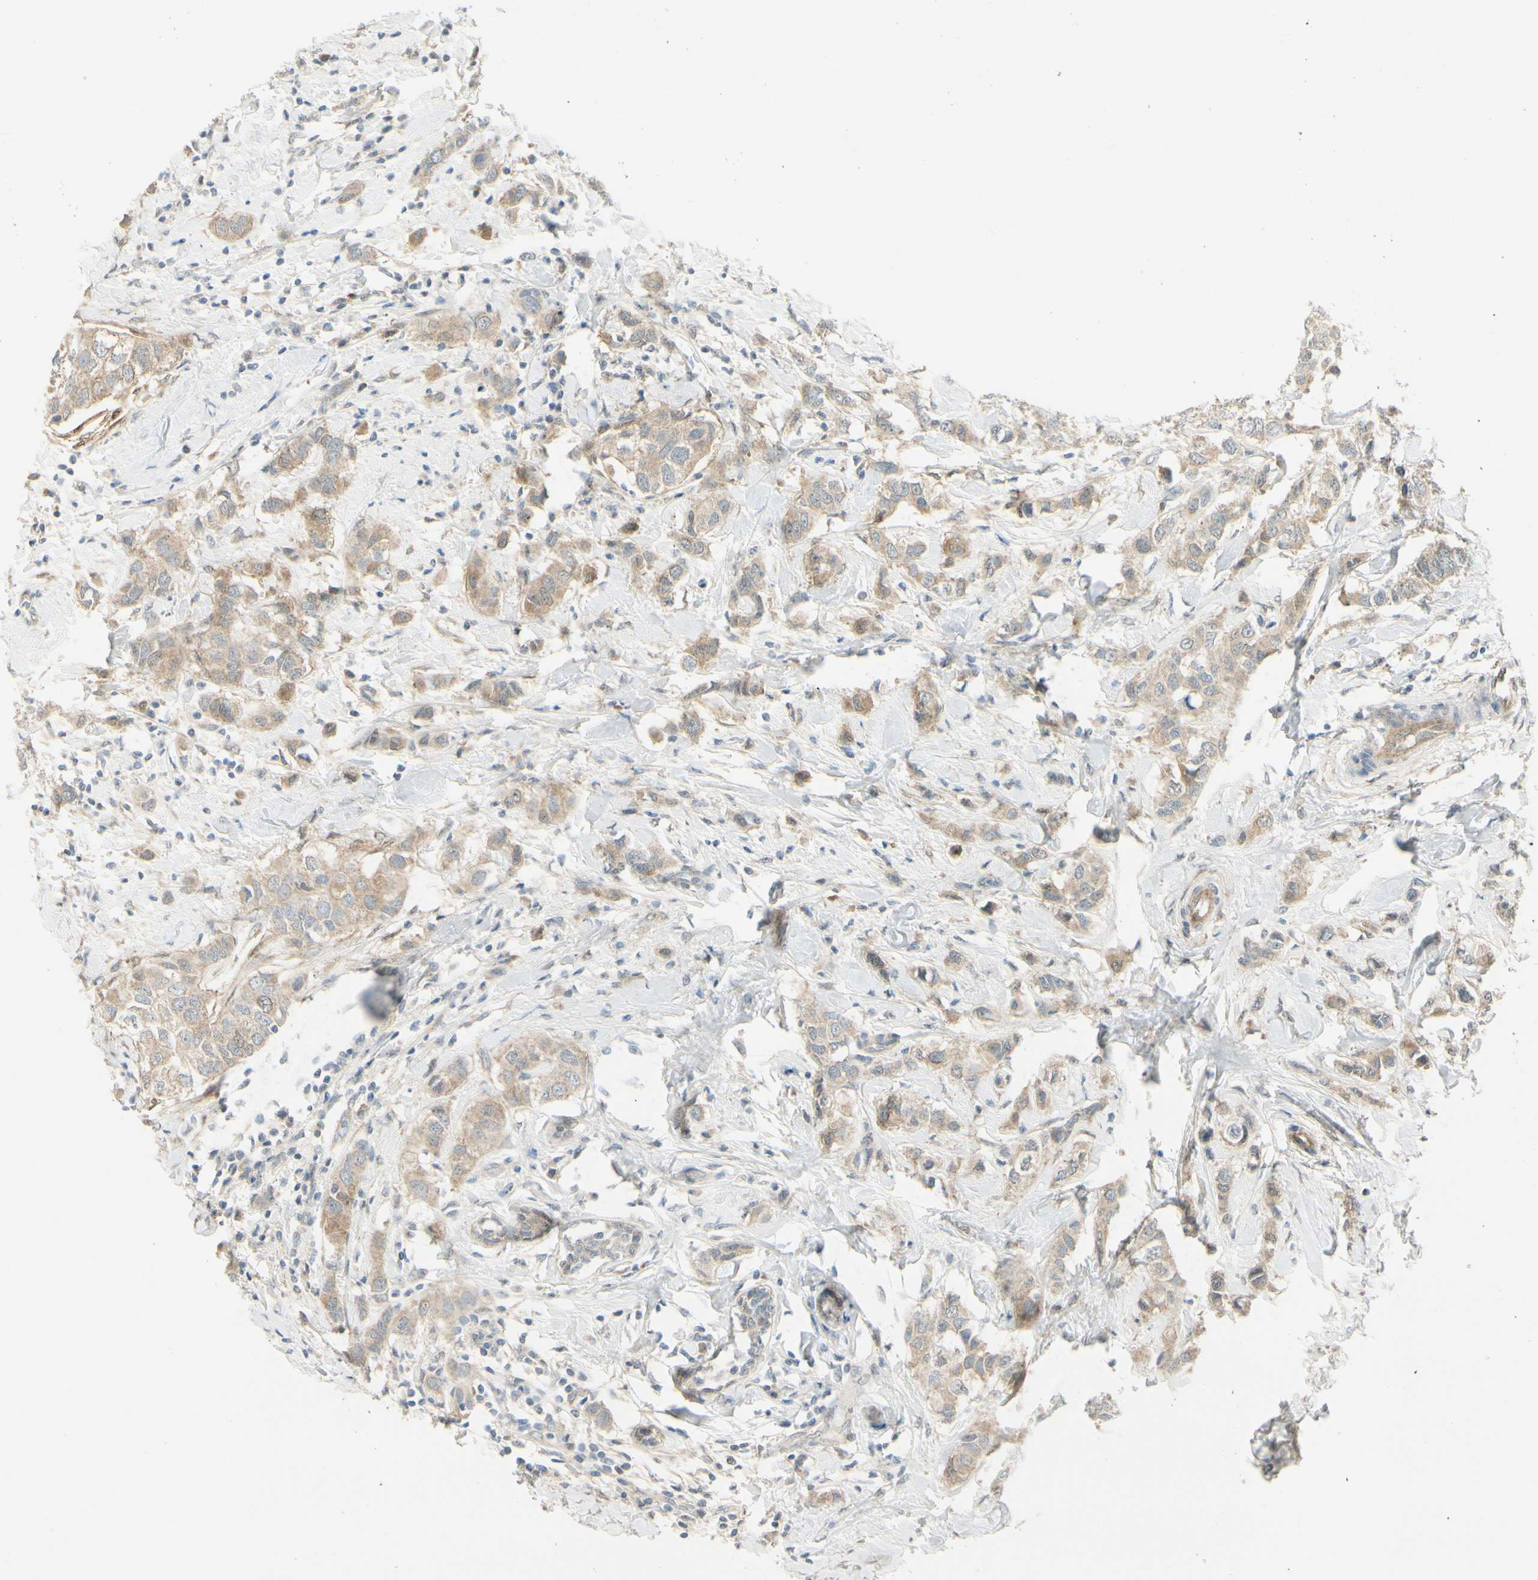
{"staining": {"intensity": "moderate", "quantity": ">75%", "location": "cytoplasmic/membranous"}, "tissue": "breast cancer", "cell_type": "Tumor cells", "image_type": "cancer", "snomed": [{"axis": "morphology", "description": "Duct carcinoma"}, {"axis": "topography", "description": "Breast"}], "caption": "High-magnification brightfield microscopy of breast cancer stained with DAB (brown) and counterstained with hematoxylin (blue). tumor cells exhibit moderate cytoplasmic/membranous positivity is identified in approximately>75% of cells. (IHC, brightfield microscopy, high magnification).", "gene": "FHL2", "patient": {"sex": "female", "age": 50}}